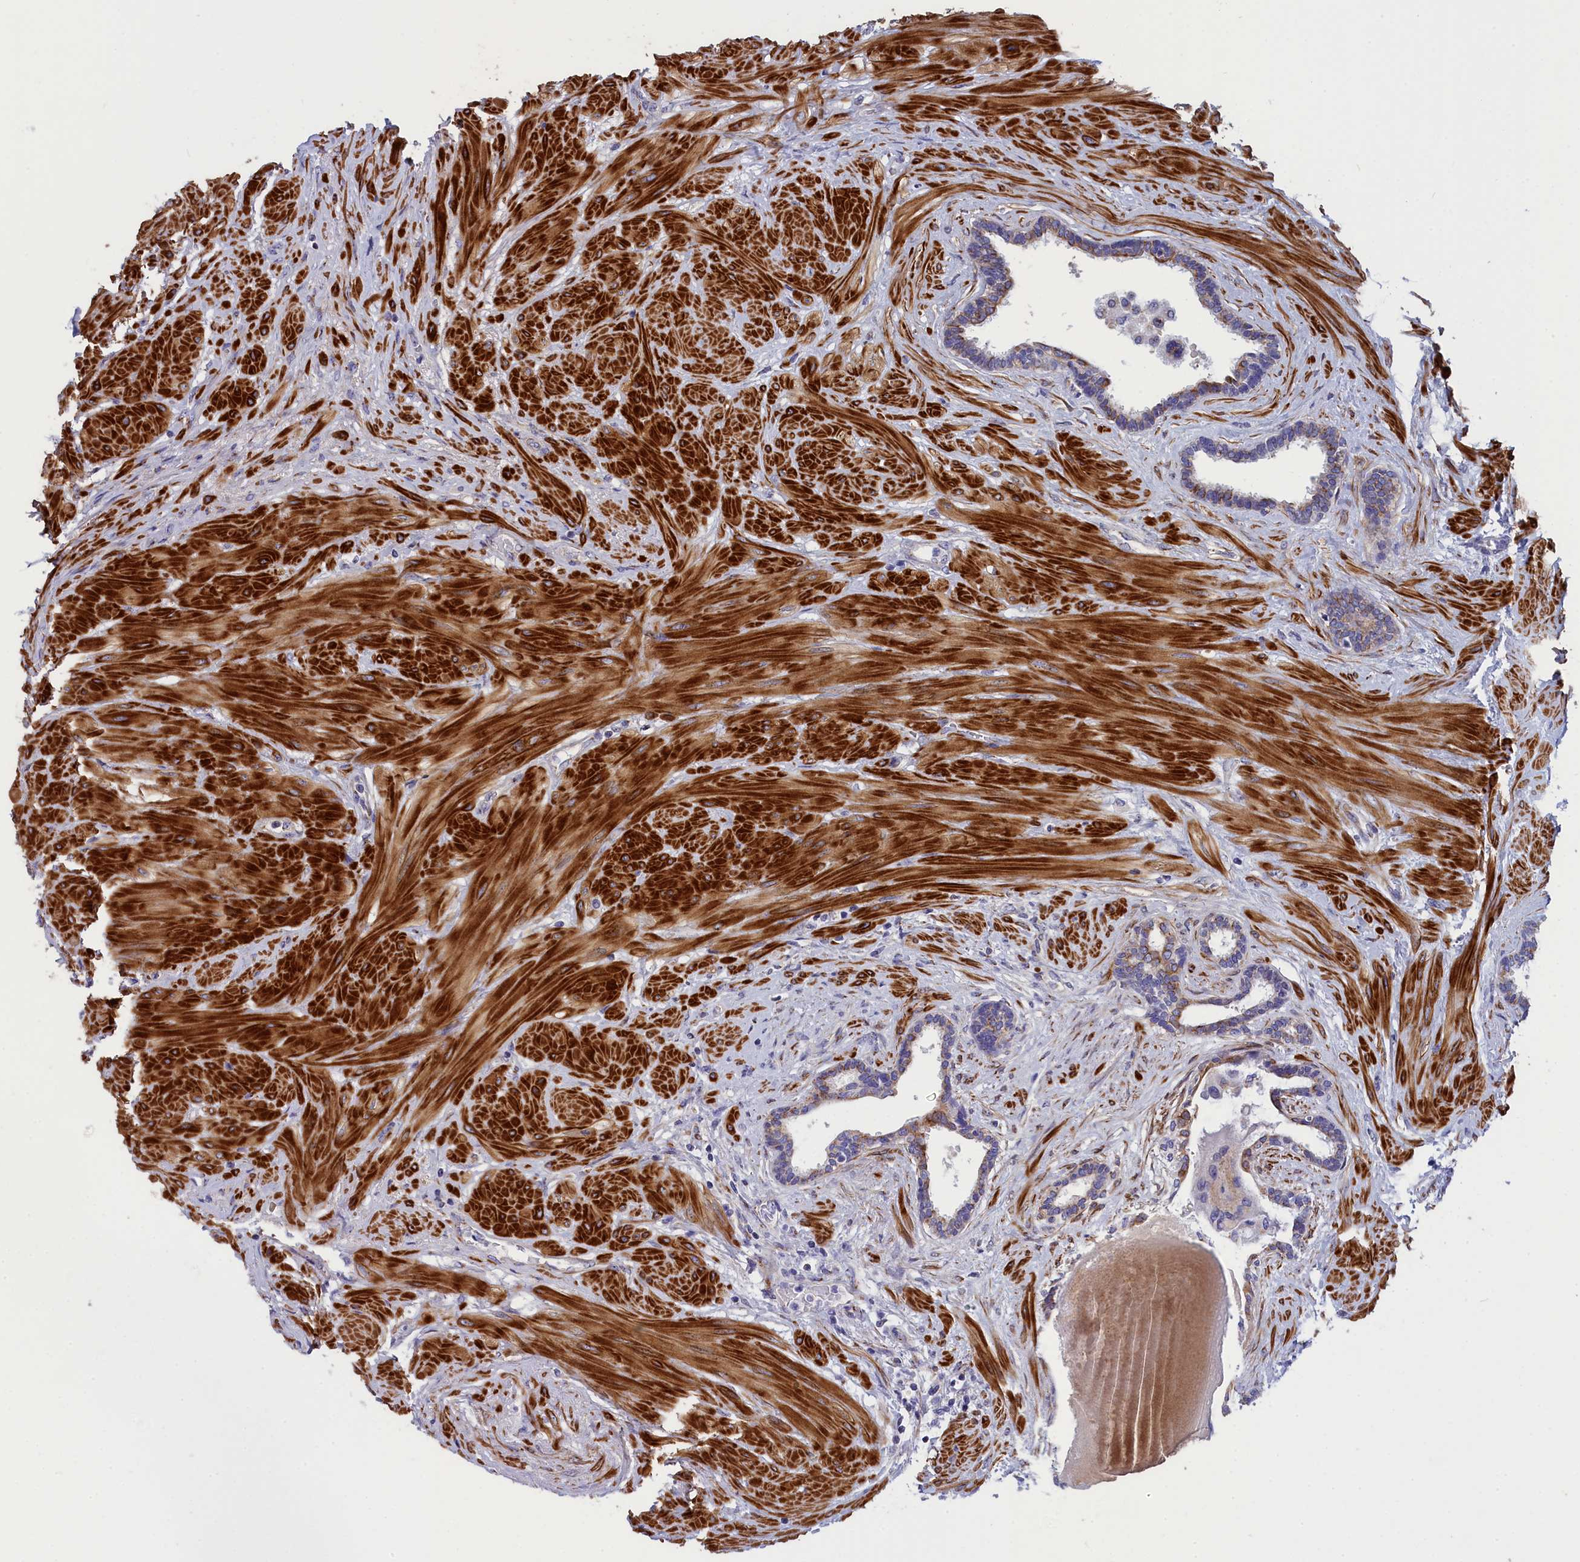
{"staining": {"intensity": "moderate", "quantity": "25%-75%", "location": "cytoplasmic/membranous"}, "tissue": "prostate", "cell_type": "Glandular cells", "image_type": "normal", "snomed": [{"axis": "morphology", "description": "Normal tissue, NOS"}, {"axis": "topography", "description": "Prostate"}], "caption": "Benign prostate exhibits moderate cytoplasmic/membranous staining in about 25%-75% of glandular cells.", "gene": "TUBGCP4", "patient": {"sex": "male", "age": 48}}